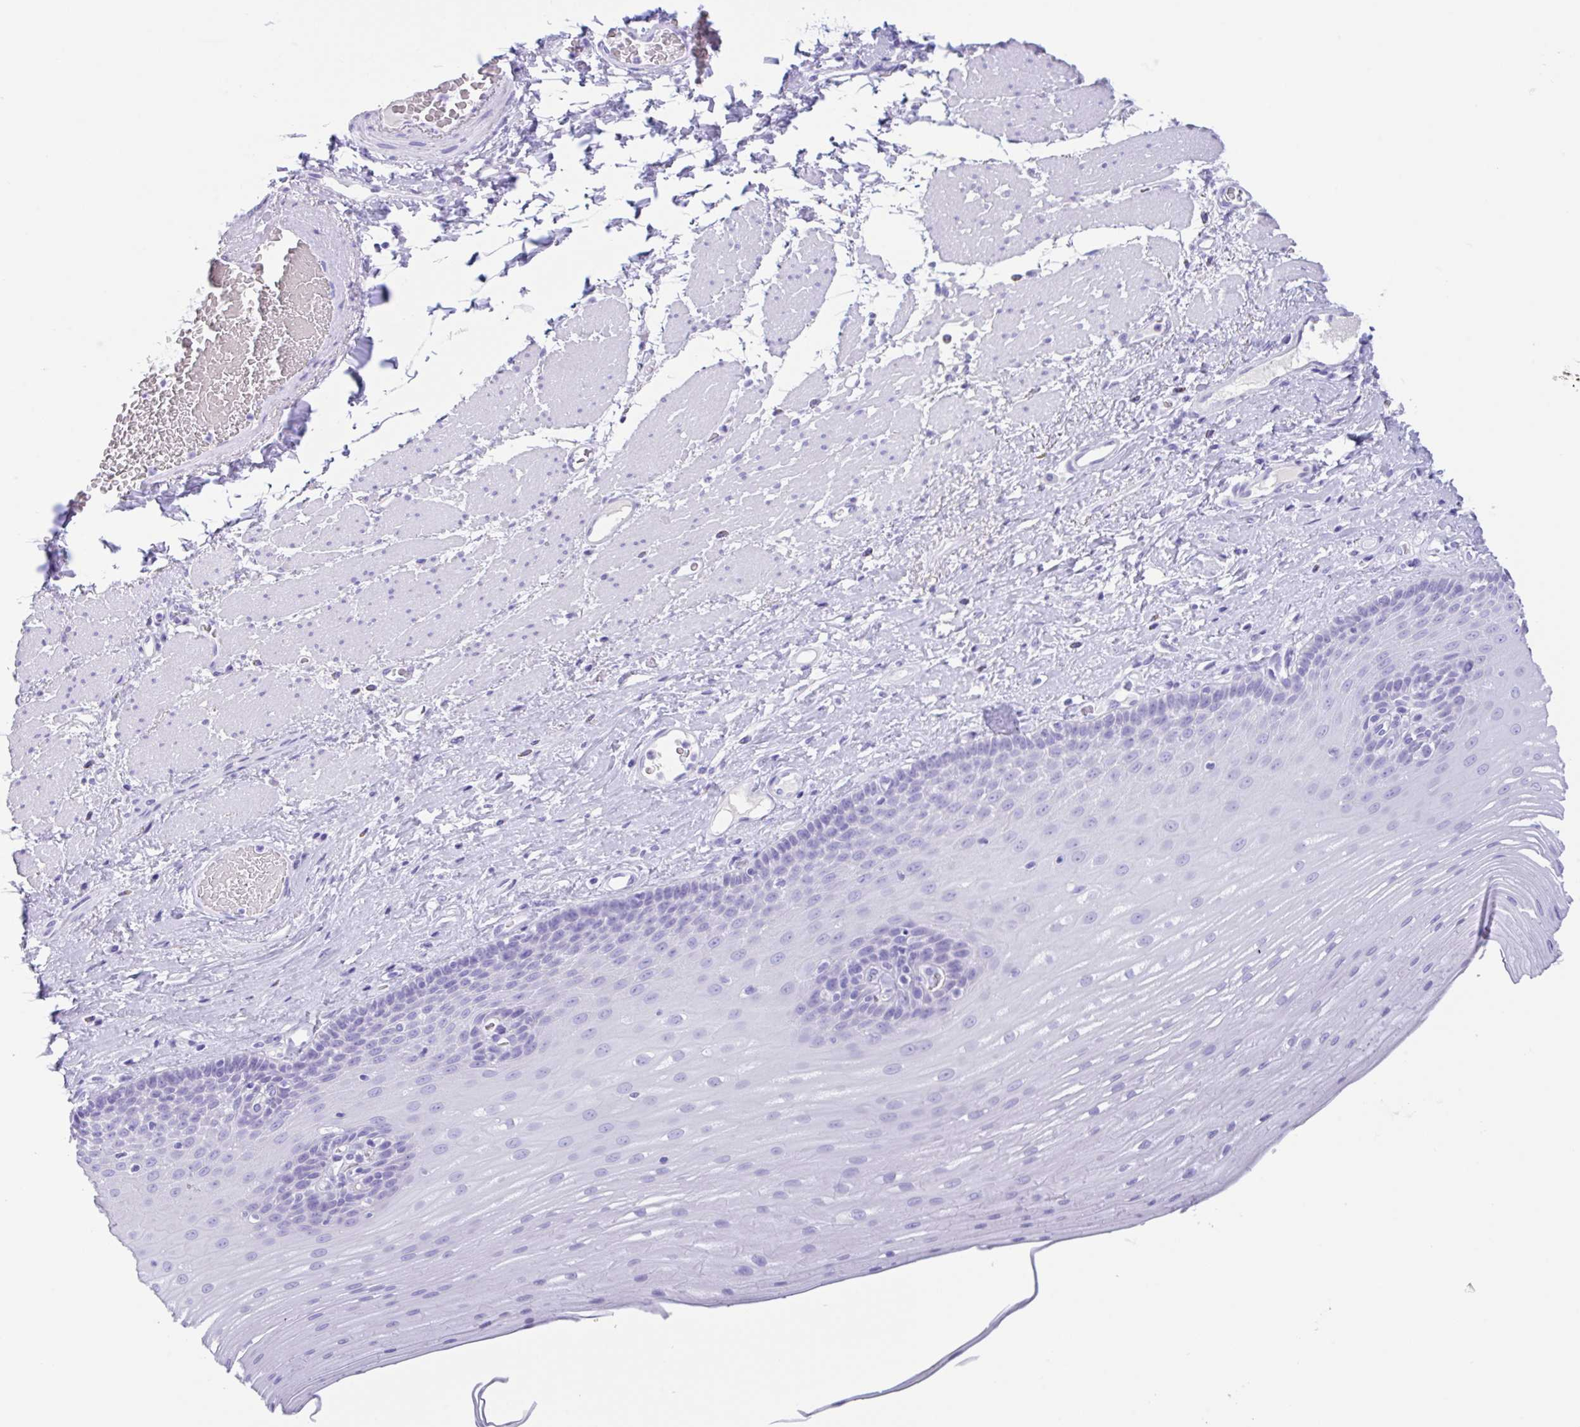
{"staining": {"intensity": "negative", "quantity": "none", "location": "none"}, "tissue": "esophagus", "cell_type": "Squamous epithelial cells", "image_type": "normal", "snomed": [{"axis": "morphology", "description": "Normal tissue, NOS"}, {"axis": "topography", "description": "Esophagus"}], "caption": "An image of human esophagus is negative for staining in squamous epithelial cells. Brightfield microscopy of IHC stained with DAB (3,3'-diaminobenzidine) (brown) and hematoxylin (blue), captured at high magnification.", "gene": "CPA1", "patient": {"sex": "male", "age": 62}}